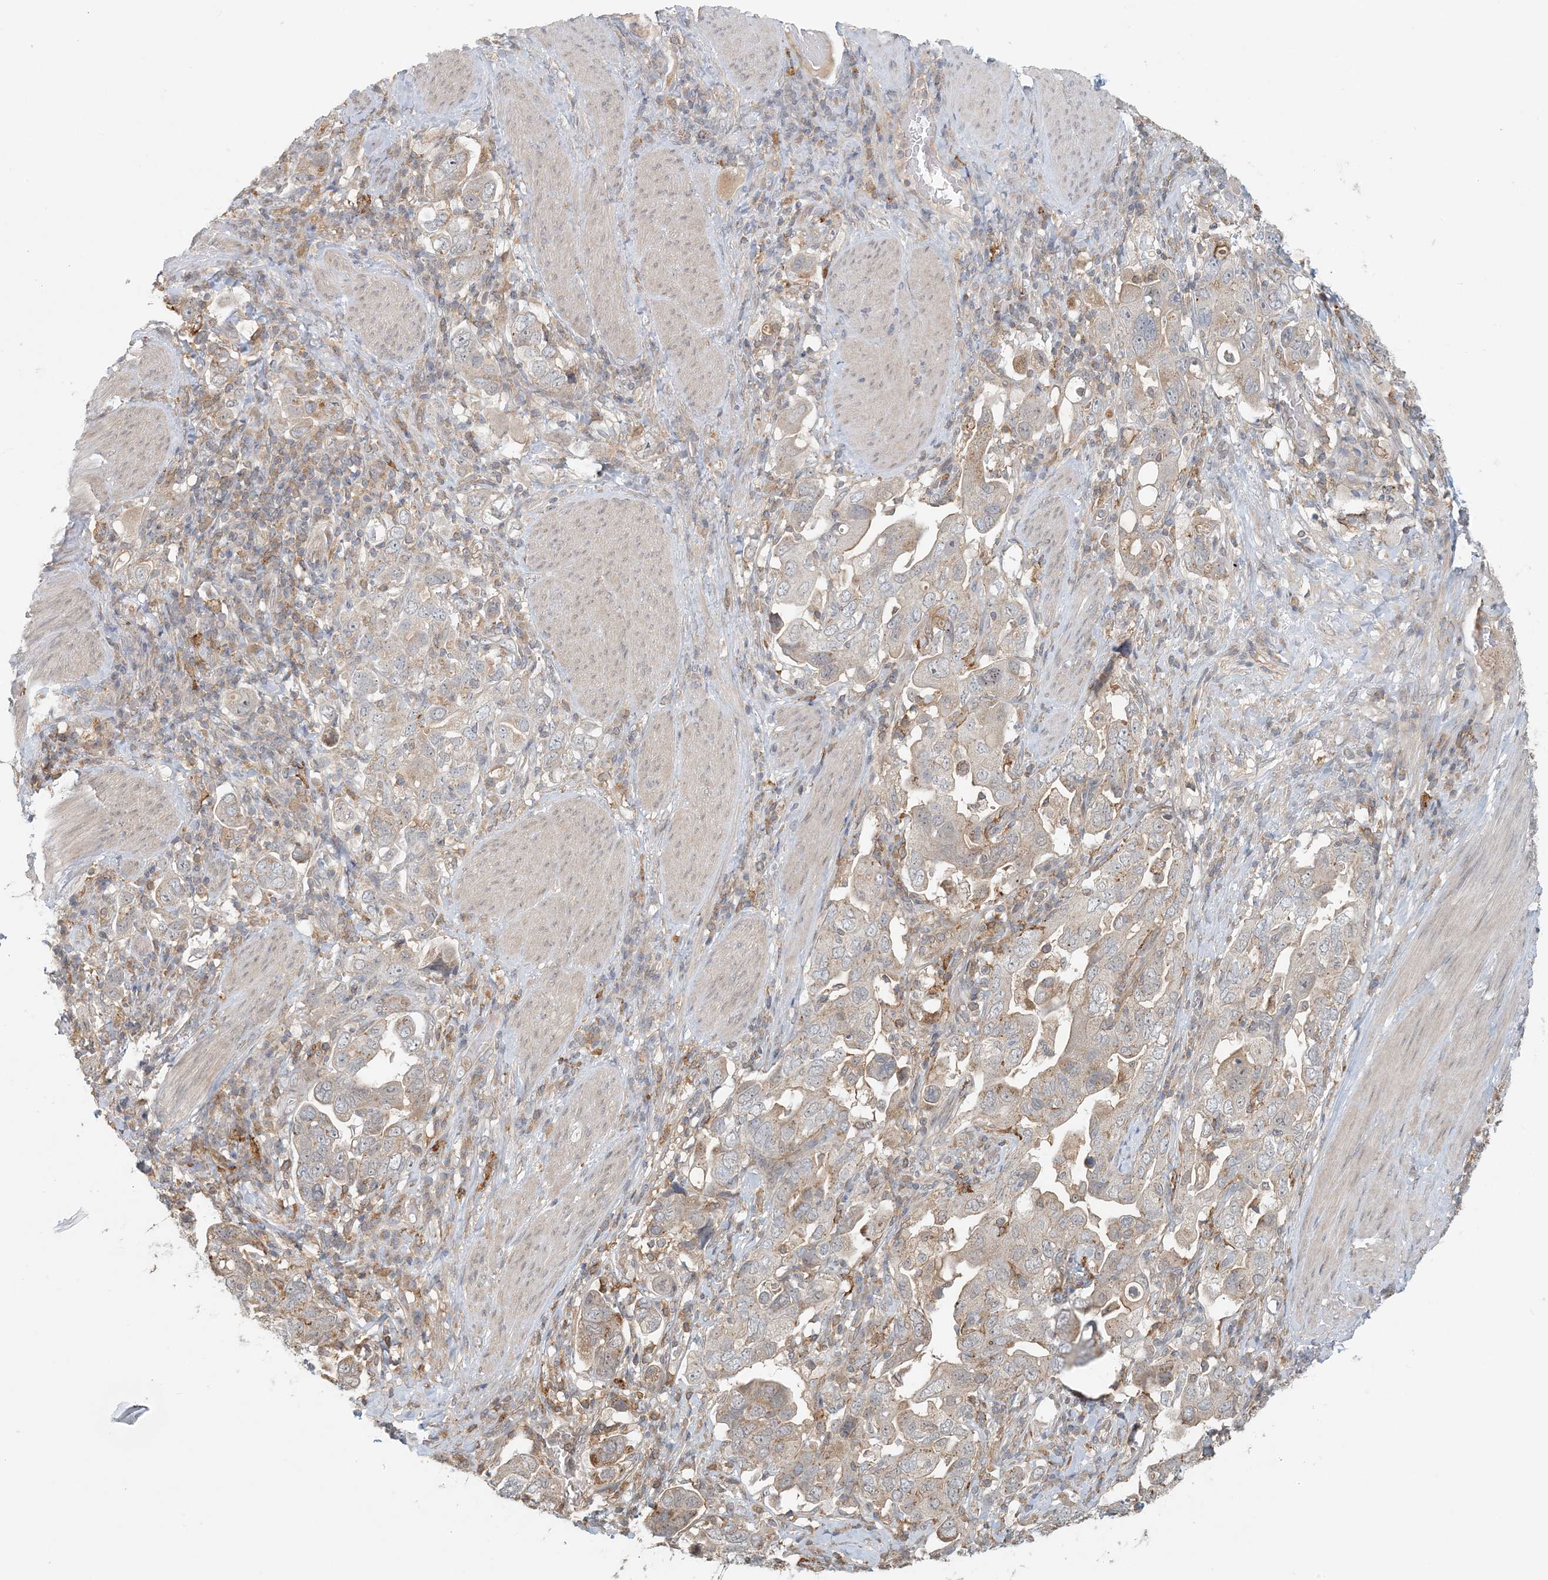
{"staining": {"intensity": "moderate", "quantity": "25%-75%", "location": "cytoplasmic/membranous"}, "tissue": "stomach cancer", "cell_type": "Tumor cells", "image_type": "cancer", "snomed": [{"axis": "morphology", "description": "Adenocarcinoma, NOS"}, {"axis": "topography", "description": "Stomach, upper"}], "caption": "Brown immunohistochemical staining in stomach cancer displays moderate cytoplasmic/membranous staining in about 25%-75% of tumor cells. Immunohistochemistry (ihc) stains the protein in brown and the nuclei are stained blue.", "gene": "OBI1", "patient": {"sex": "male", "age": 62}}